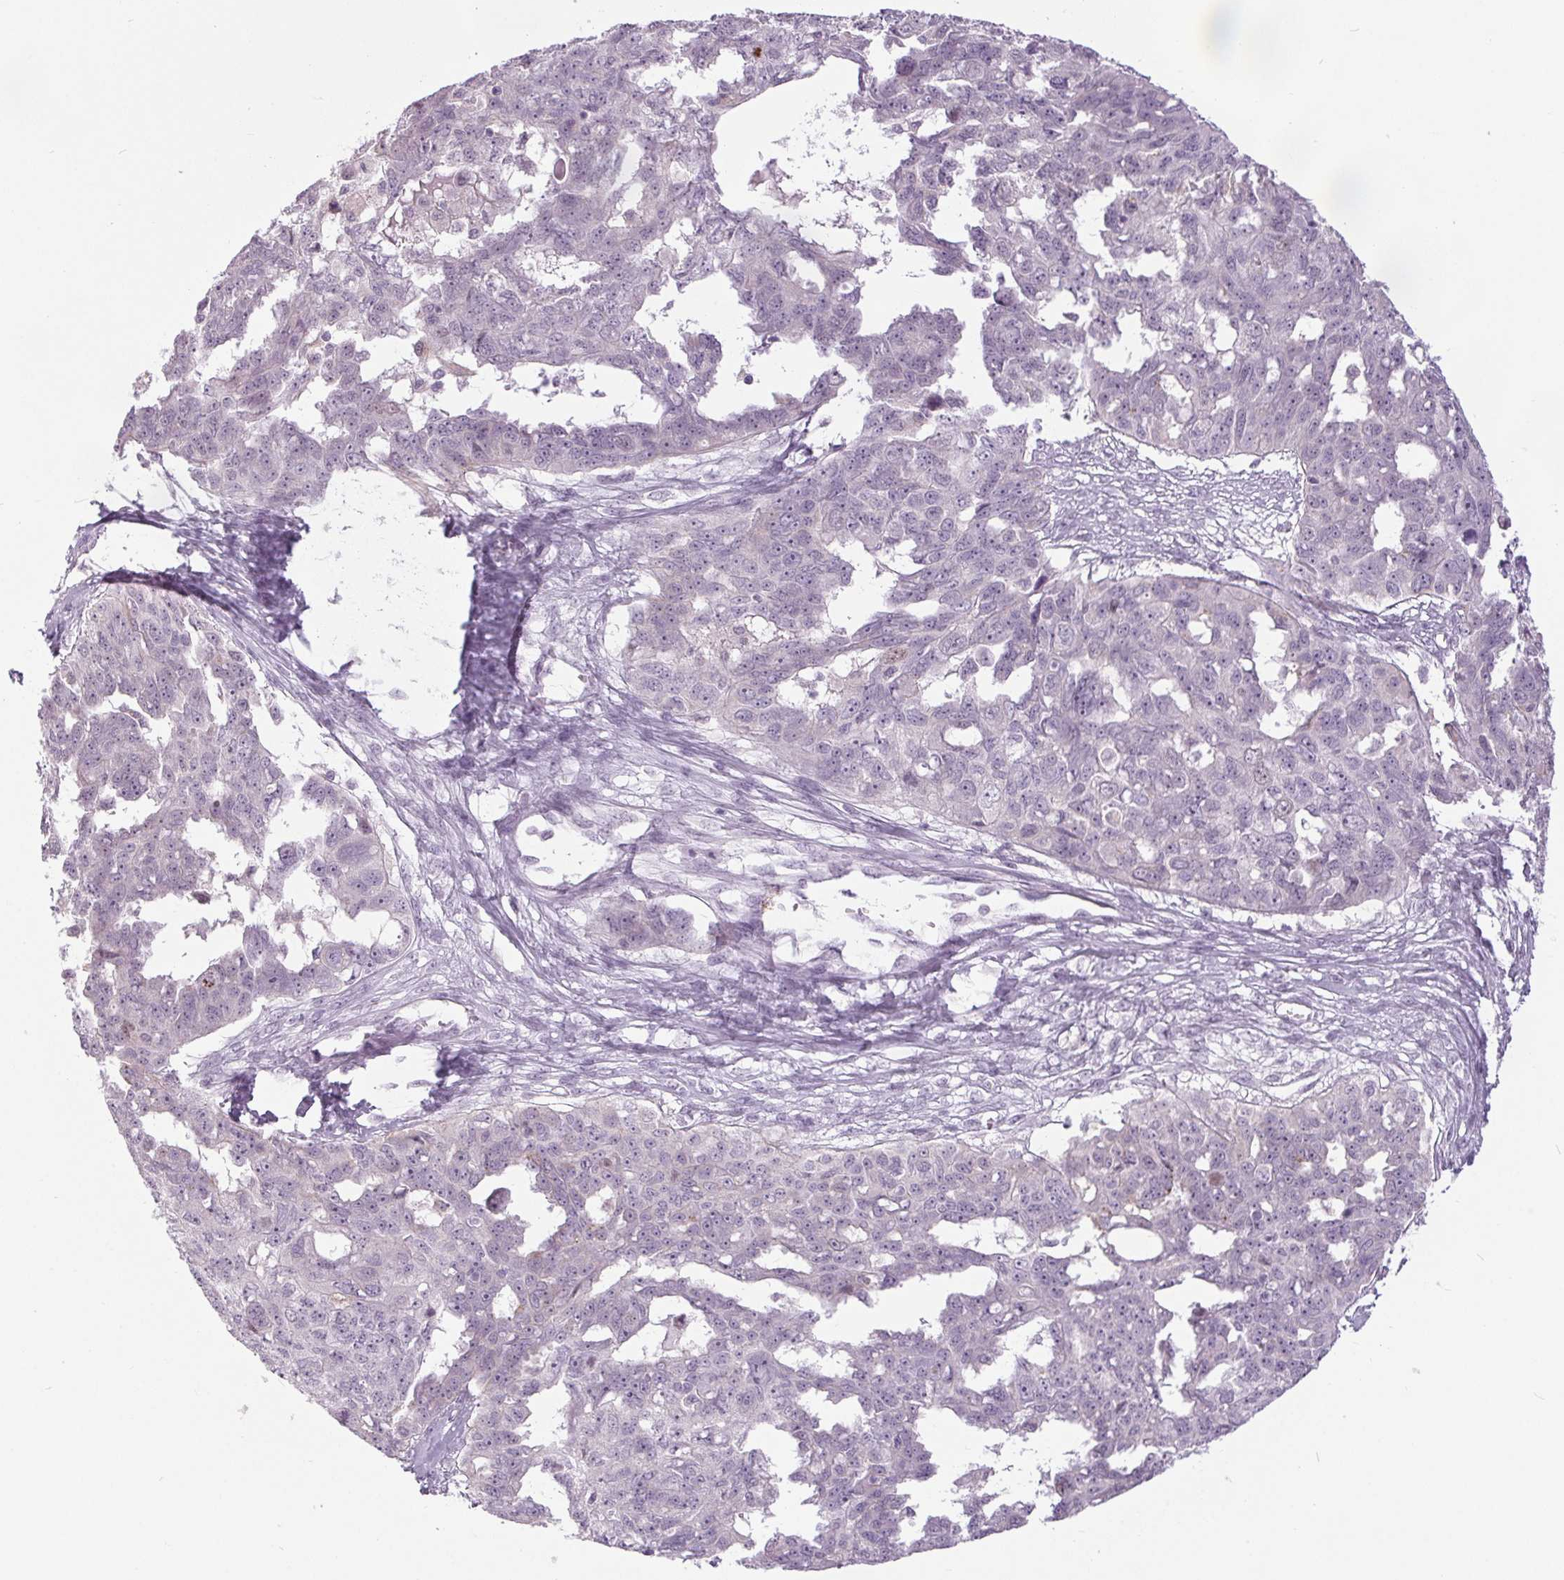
{"staining": {"intensity": "moderate", "quantity": "<25%", "location": "nuclear"}, "tissue": "ovarian cancer", "cell_type": "Tumor cells", "image_type": "cancer", "snomed": [{"axis": "morphology", "description": "Carcinoma, endometroid"}, {"axis": "topography", "description": "Ovary"}], "caption": "The histopathology image displays immunohistochemical staining of ovarian cancer (endometroid carcinoma). There is moderate nuclear expression is seen in approximately <25% of tumor cells.", "gene": "SMIM6", "patient": {"sex": "female", "age": 70}}